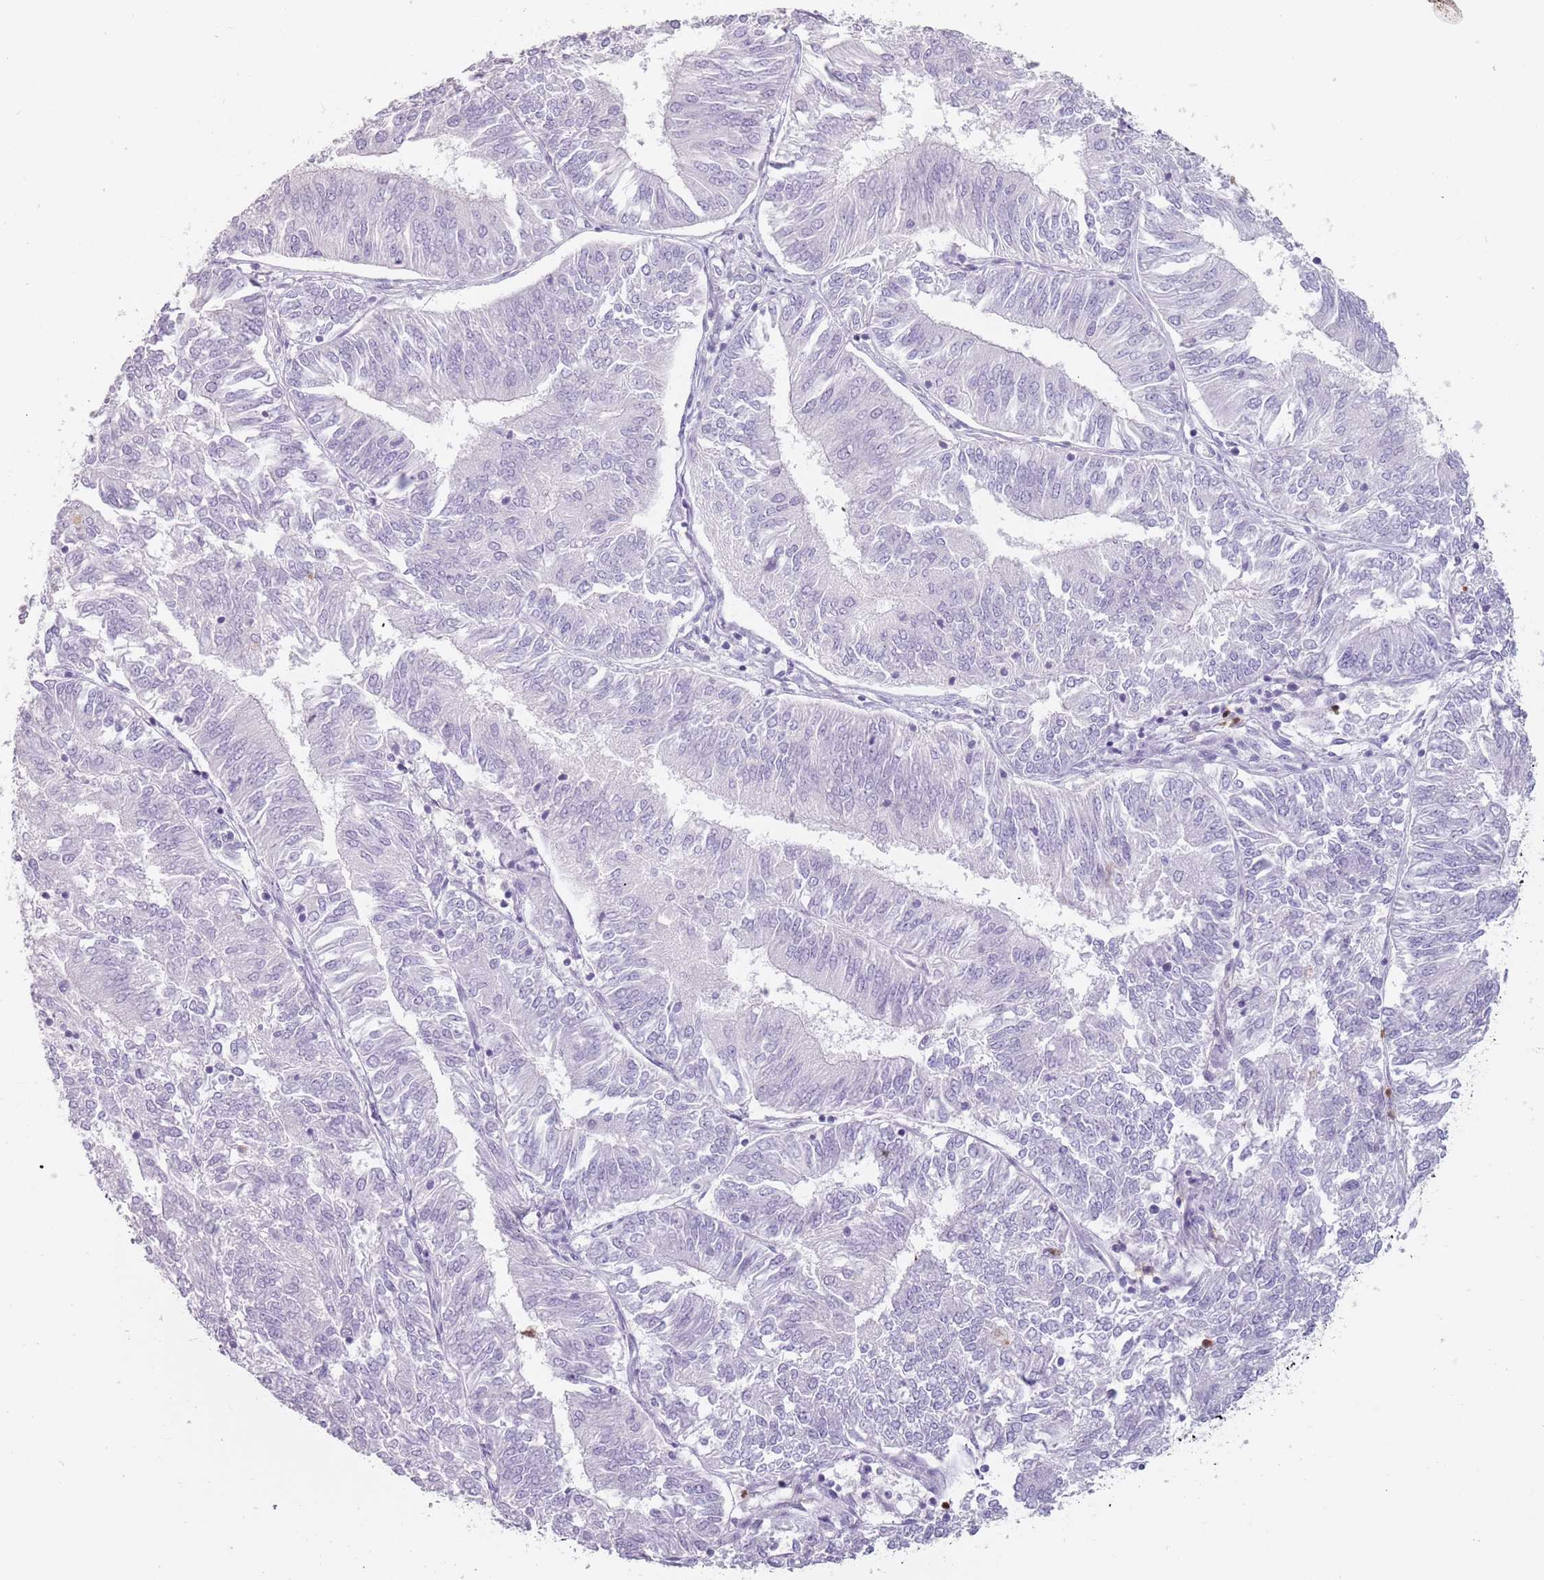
{"staining": {"intensity": "negative", "quantity": "none", "location": "none"}, "tissue": "endometrial cancer", "cell_type": "Tumor cells", "image_type": "cancer", "snomed": [{"axis": "morphology", "description": "Adenocarcinoma, NOS"}, {"axis": "topography", "description": "Endometrium"}], "caption": "This is a image of IHC staining of endometrial cancer (adenocarcinoma), which shows no expression in tumor cells.", "gene": "ZNF584", "patient": {"sex": "female", "age": 58}}